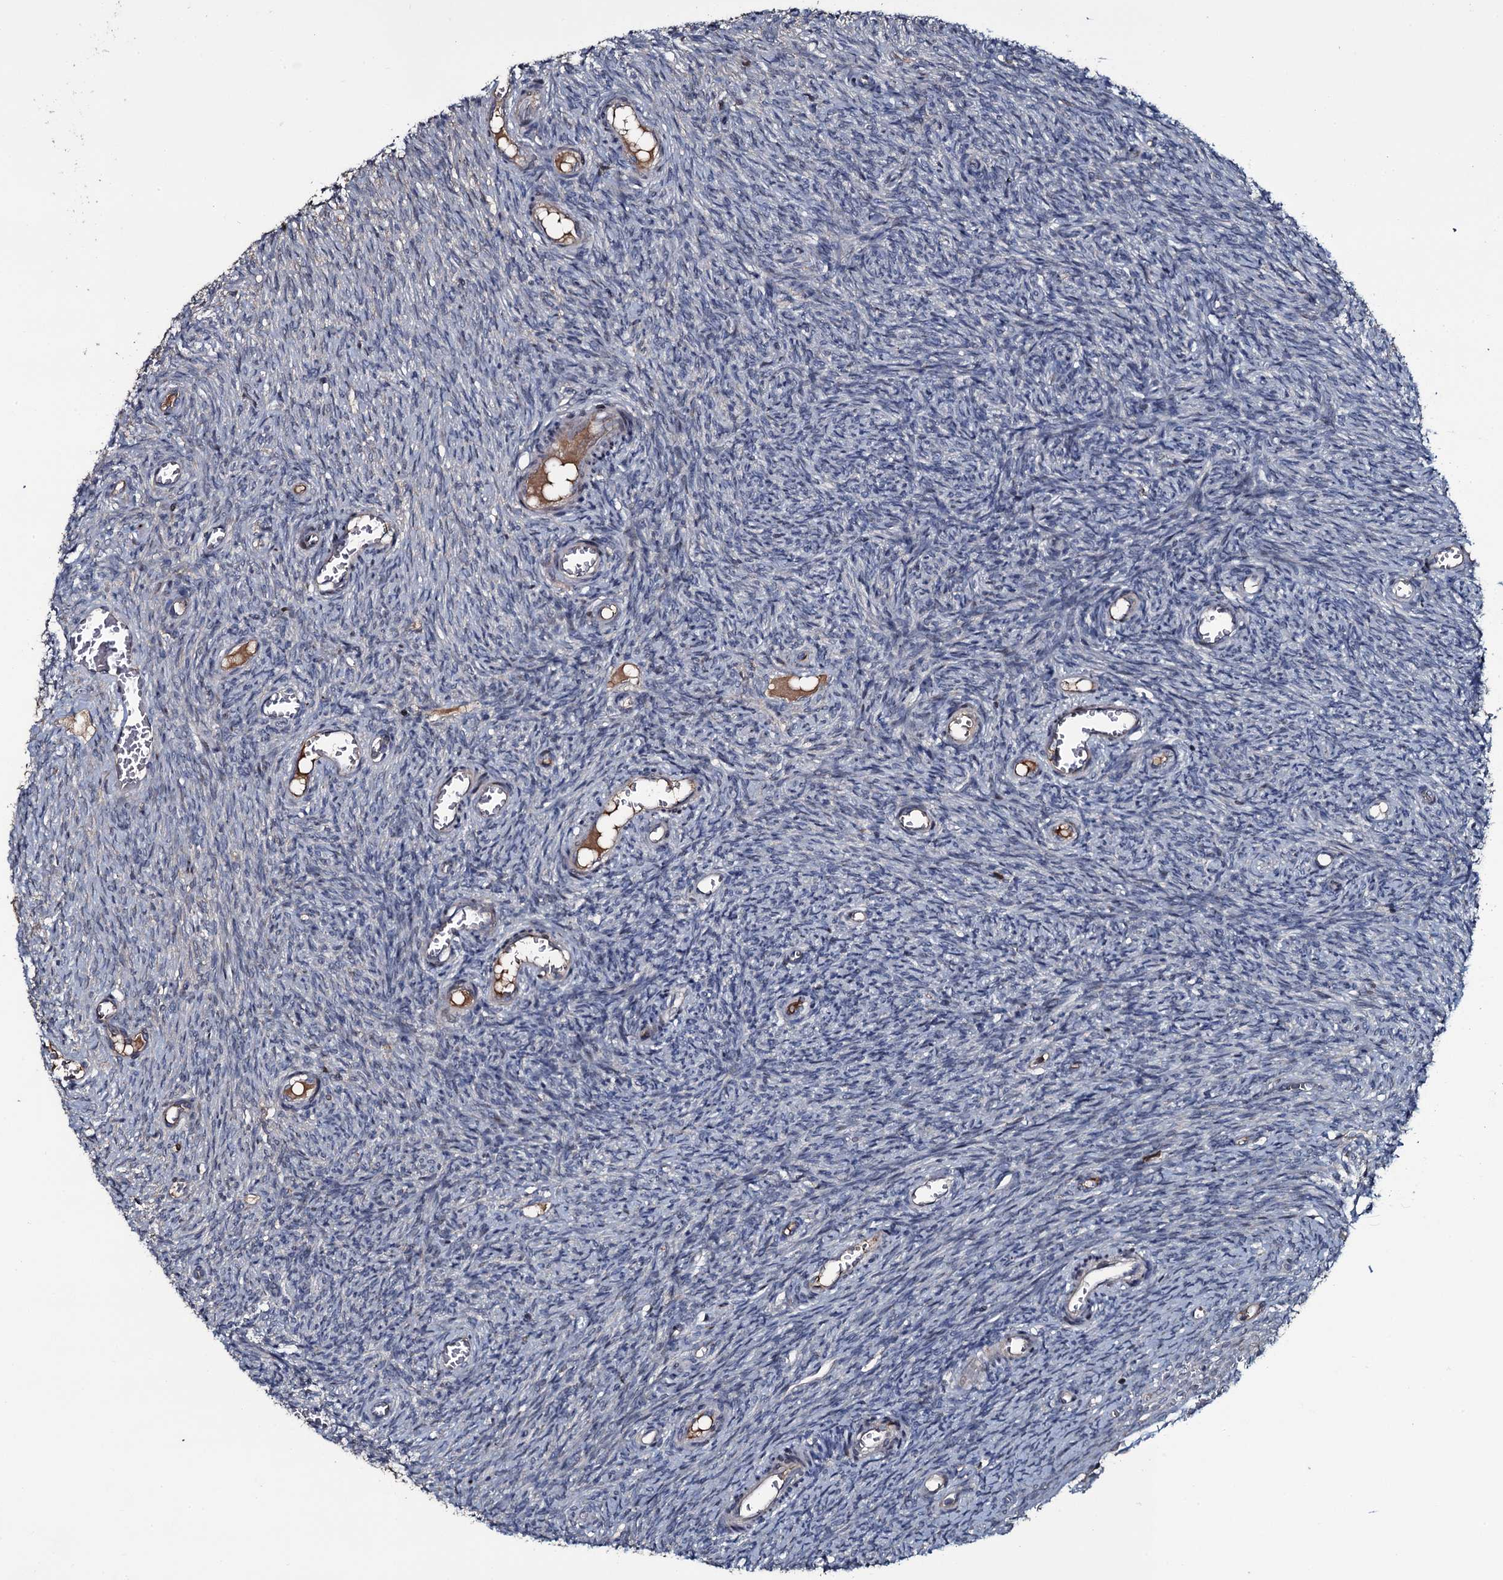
{"staining": {"intensity": "weak", "quantity": ">75%", "location": "cytoplasmic/membranous"}, "tissue": "ovary", "cell_type": "Follicle cells", "image_type": "normal", "snomed": [{"axis": "morphology", "description": "Normal tissue, NOS"}, {"axis": "topography", "description": "Ovary"}], "caption": "DAB immunohistochemical staining of unremarkable ovary shows weak cytoplasmic/membranous protein expression in about >75% of follicle cells.", "gene": "LYG2", "patient": {"sex": "female", "age": 44}}